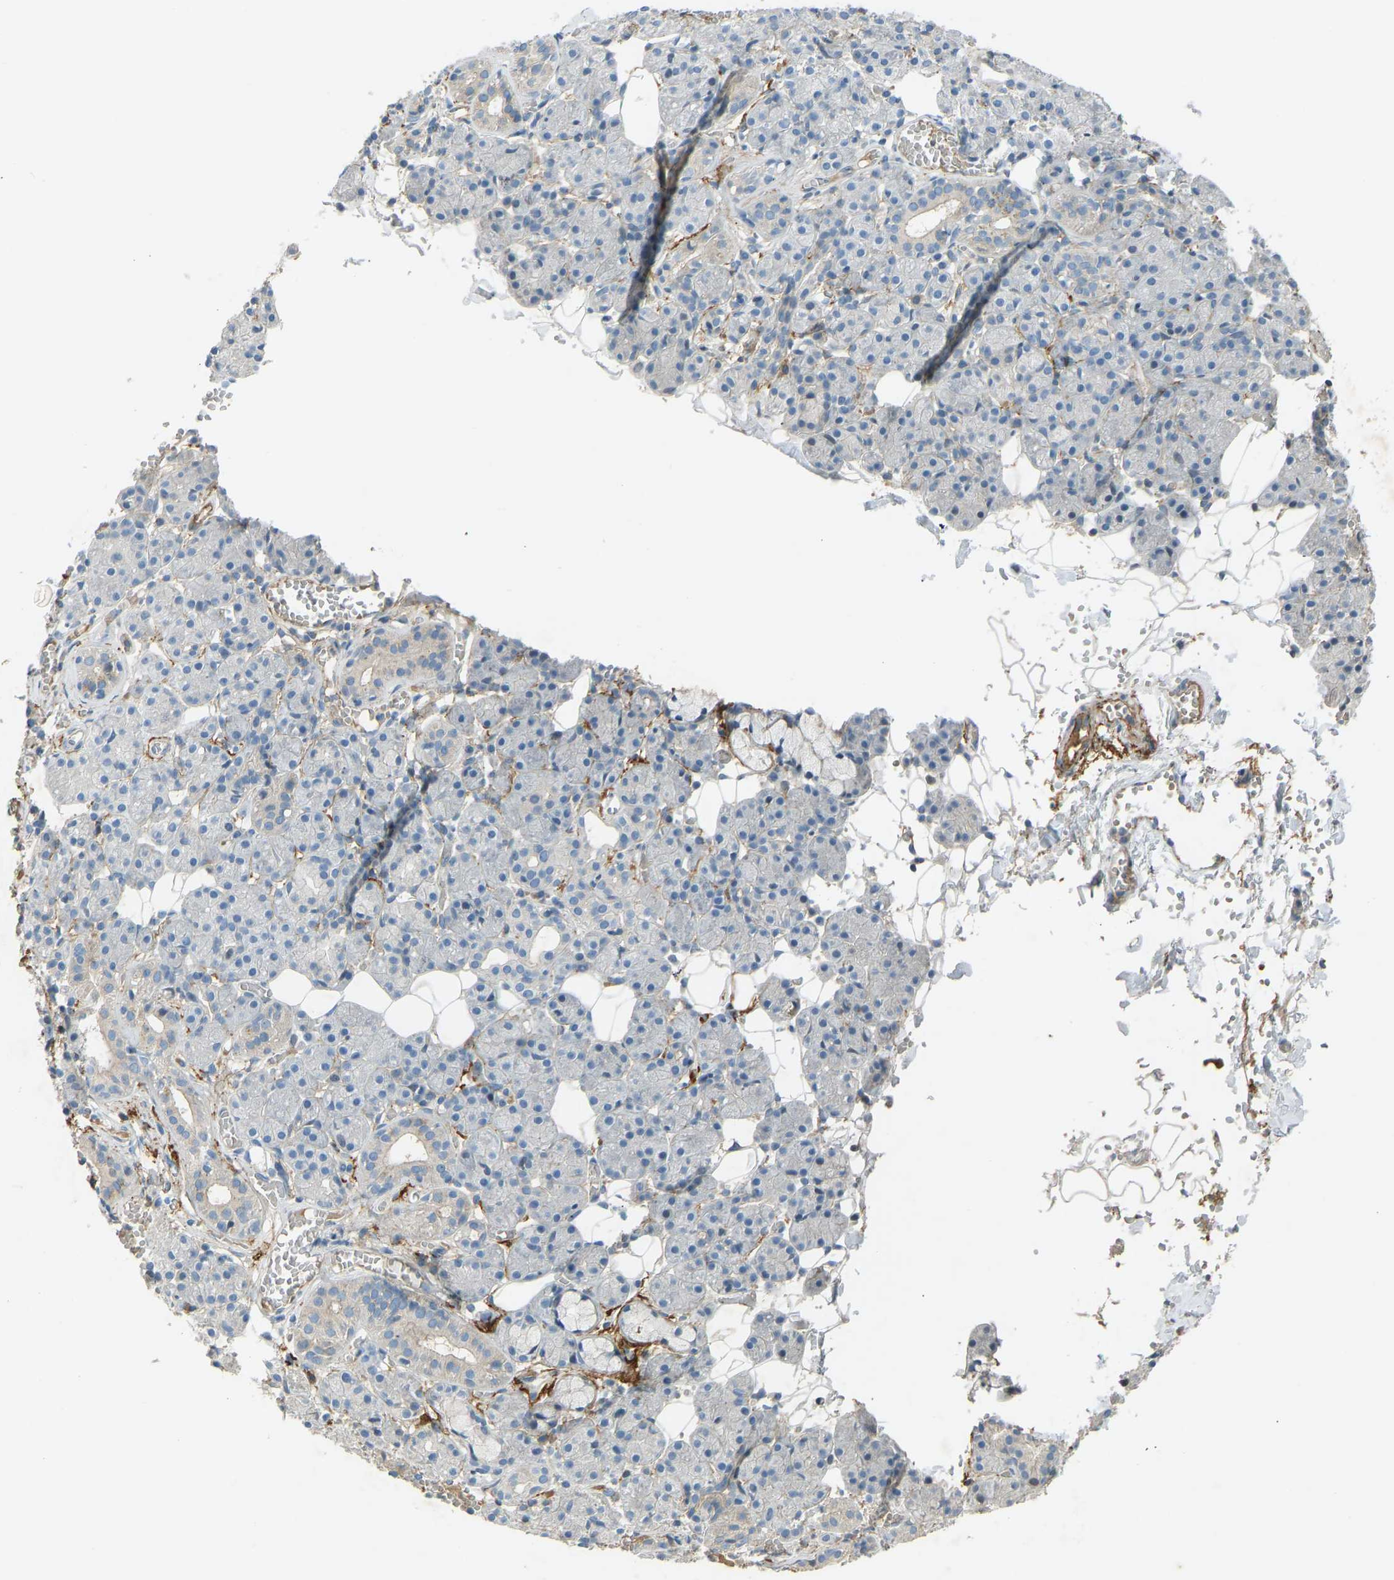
{"staining": {"intensity": "weak", "quantity": "<25%", "location": "cytoplasmic/membranous"}, "tissue": "salivary gland", "cell_type": "Glandular cells", "image_type": "normal", "snomed": [{"axis": "morphology", "description": "Normal tissue, NOS"}, {"axis": "topography", "description": "Salivary gland"}], "caption": "The immunohistochemistry (IHC) image has no significant expression in glandular cells of salivary gland. (DAB (3,3'-diaminobenzidine) IHC visualized using brightfield microscopy, high magnification).", "gene": "FBLN2", "patient": {"sex": "male", "age": 63}}